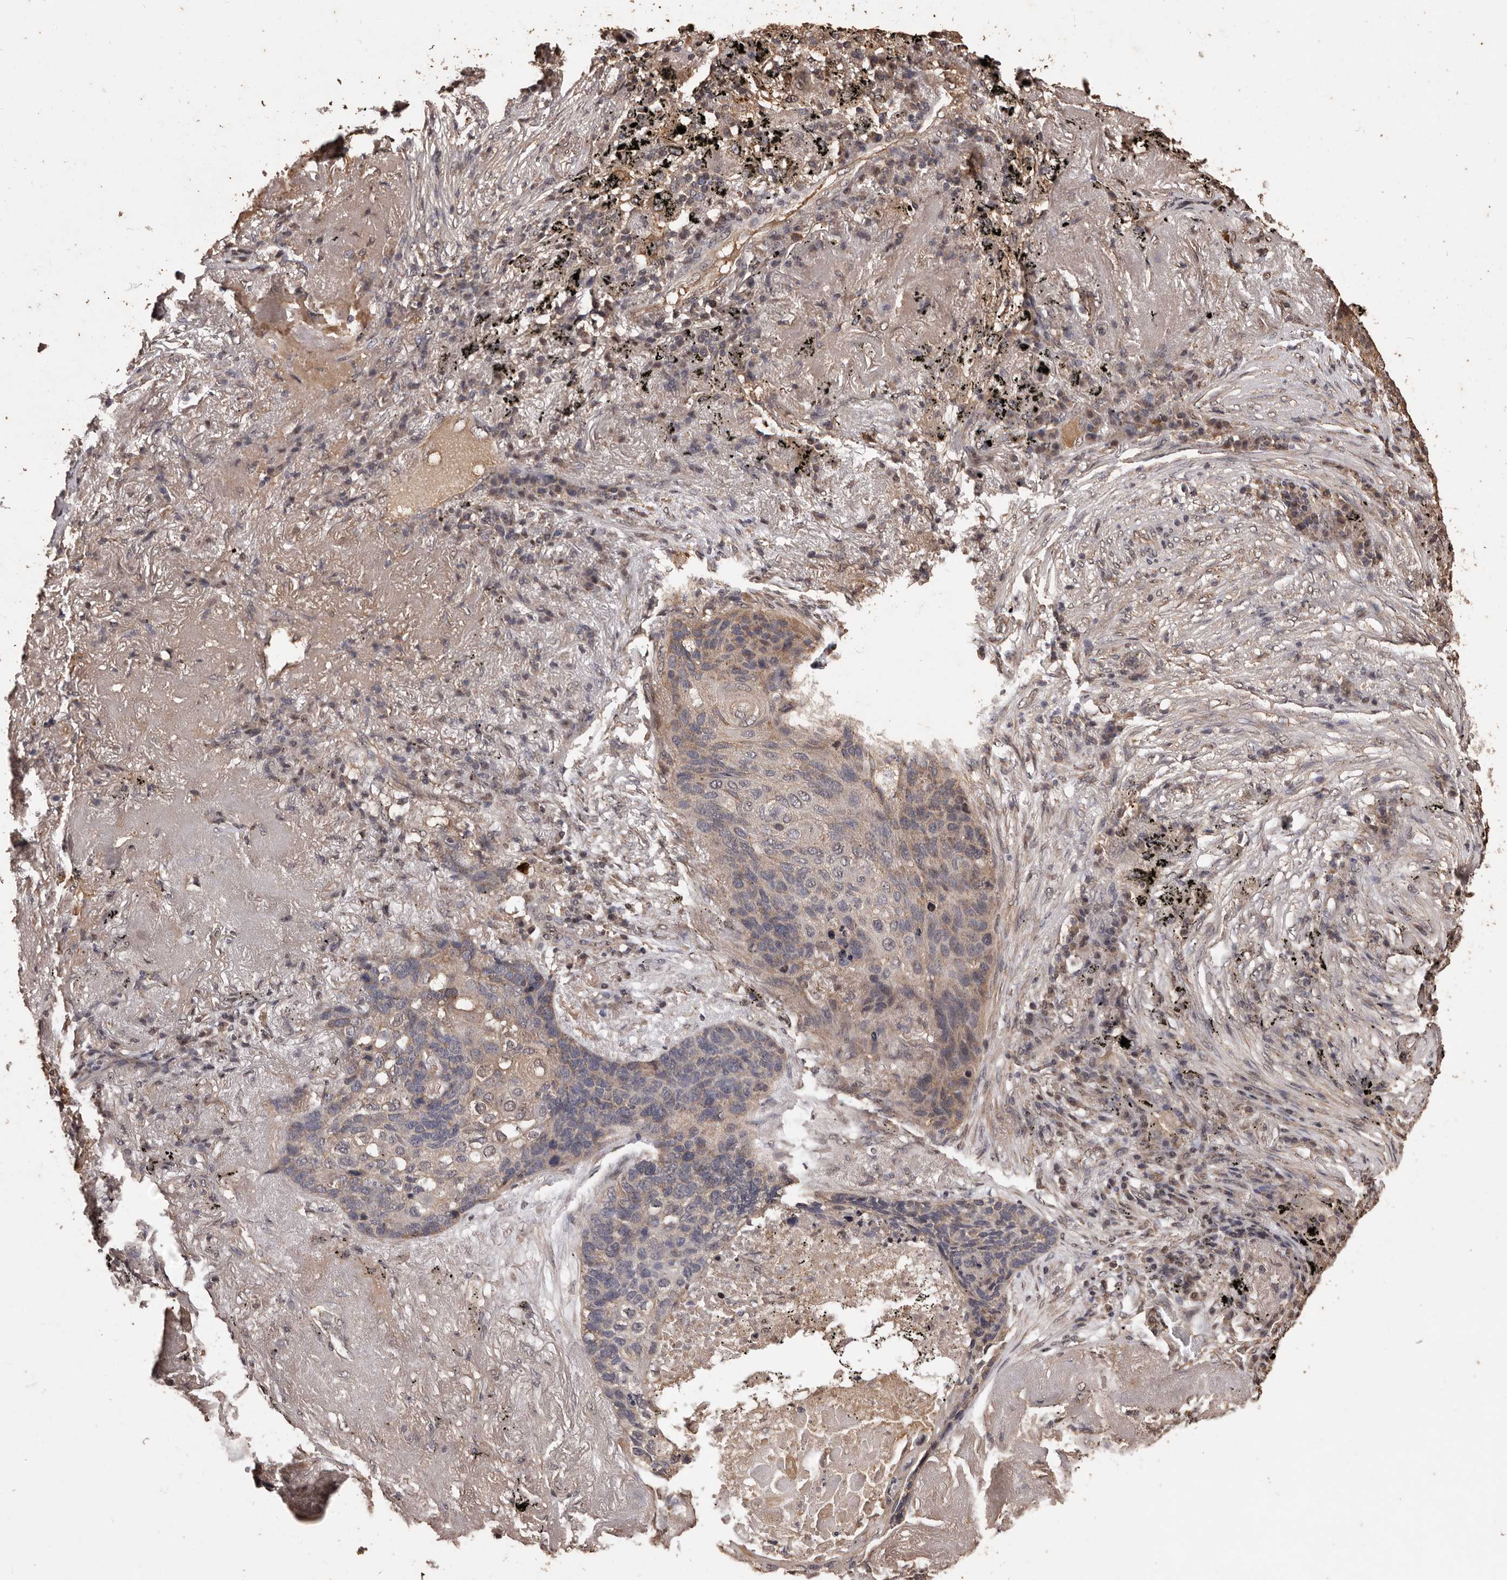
{"staining": {"intensity": "negative", "quantity": "none", "location": "none"}, "tissue": "lung cancer", "cell_type": "Tumor cells", "image_type": "cancer", "snomed": [{"axis": "morphology", "description": "Squamous cell carcinoma, NOS"}, {"axis": "topography", "description": "Lung"}], "caption": "Tumor cells show no significant protein staining in squamous cell carcinoma (lung). (Stains: DAB (3,3'-diaminobenzidine) IHC with hematoxylin counter stain, Microscopy: brightfield microscopy at high magnification).", "gene": "NAV1", "patient": {"sex": "female", "age": 63}}